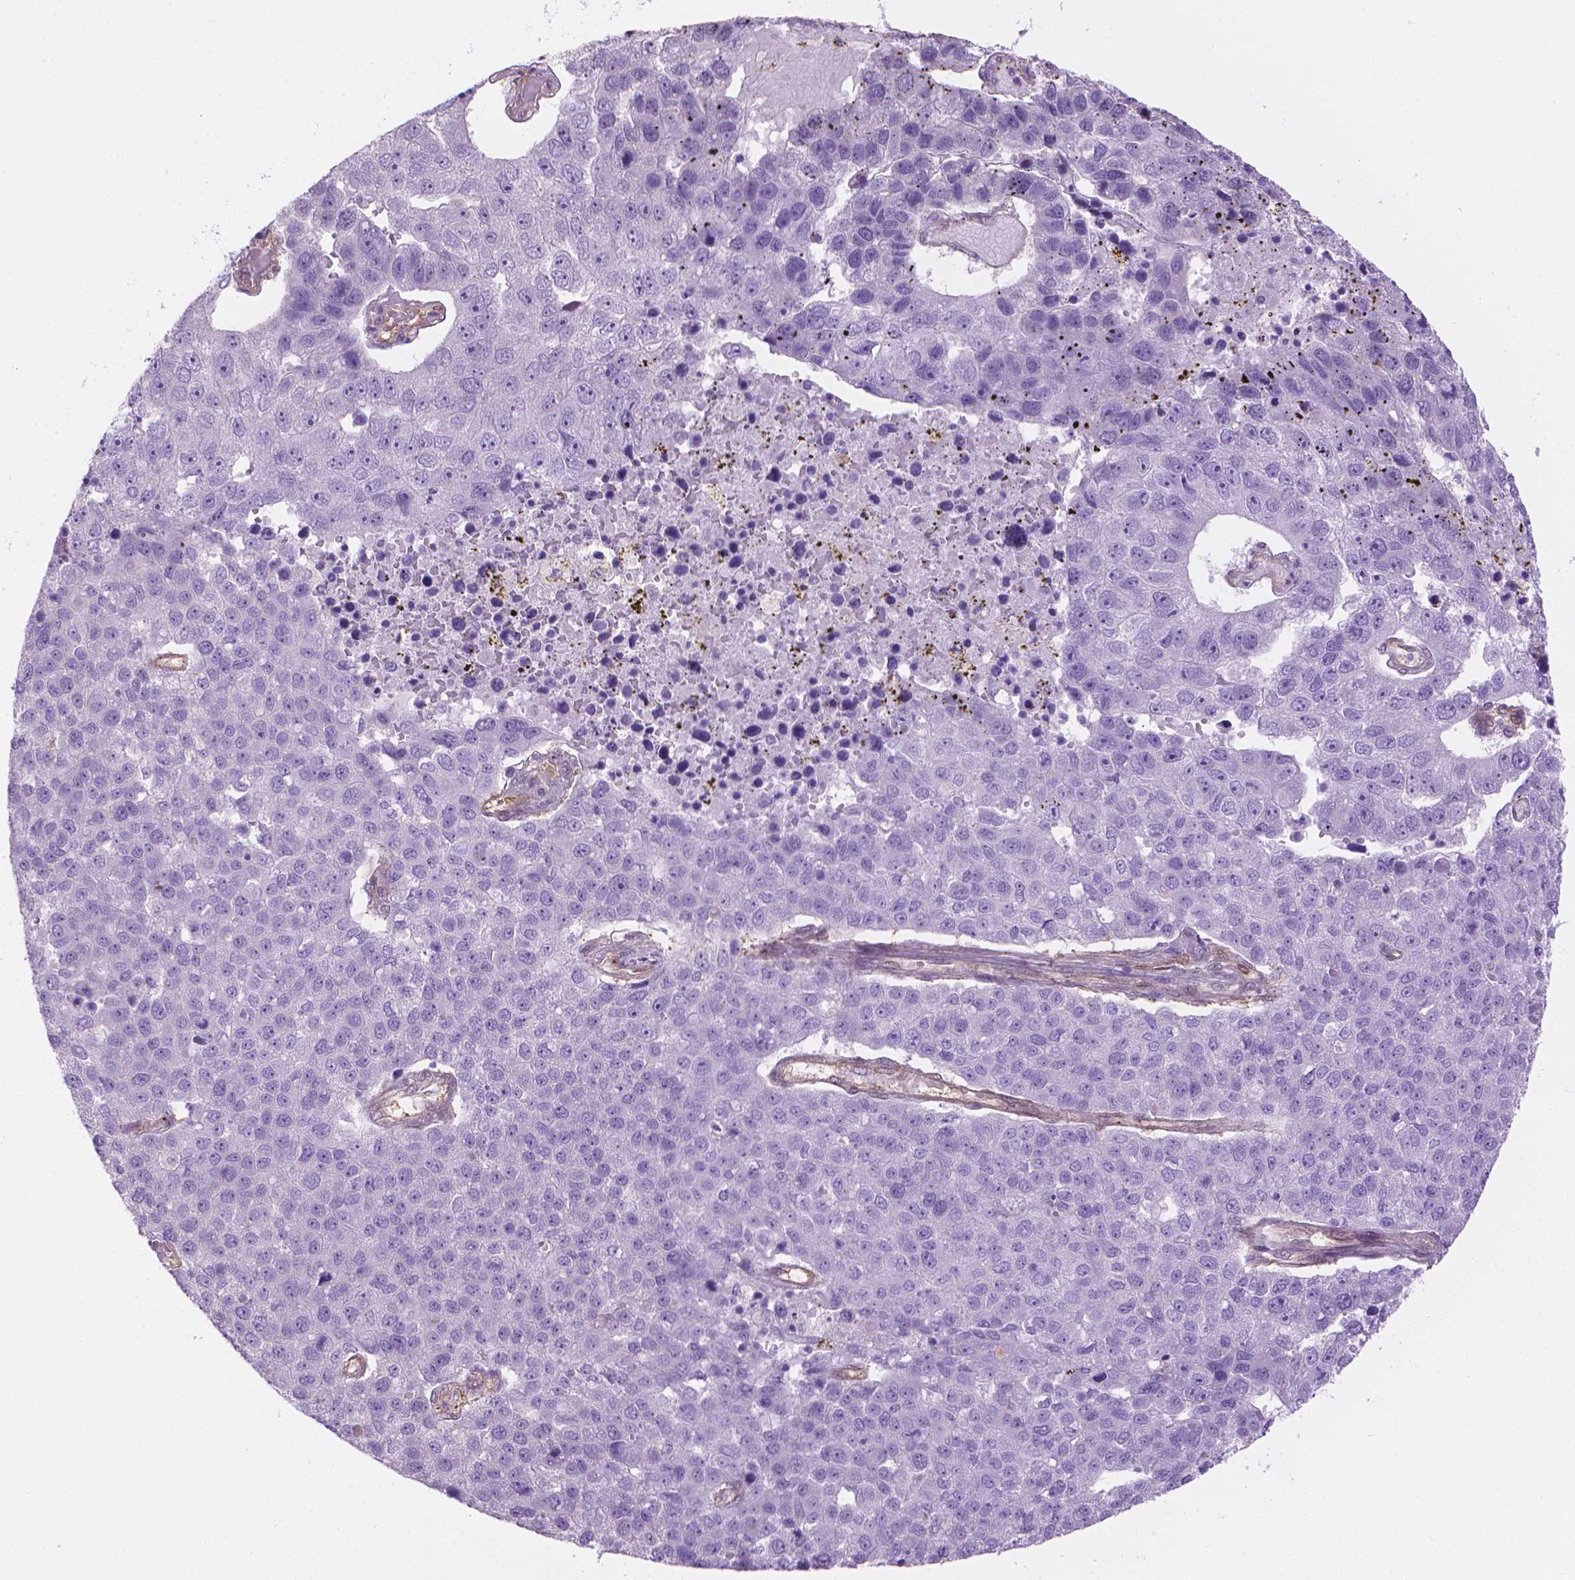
{"staining": {"intensity": "negative", "quantity": "none", "location": "none"}, "tissue": "pancreatic cancer", "cell_type": "Tumor cells", "image_type": "cancer", "snomed": [{"axis": "morphology", "description": "Adenocarcinoma, NOS"}, {"axis": "topography", "description": "Pancreas"}], "caption": "Immunohistochemistry (IHC) micrograph of human pancreatic adenocarcinoma stained for a protein (brown), which shows no positivity in tumor cells.", "gene": "CLIC4", "patient": {"sex": "female", "age": 61}}